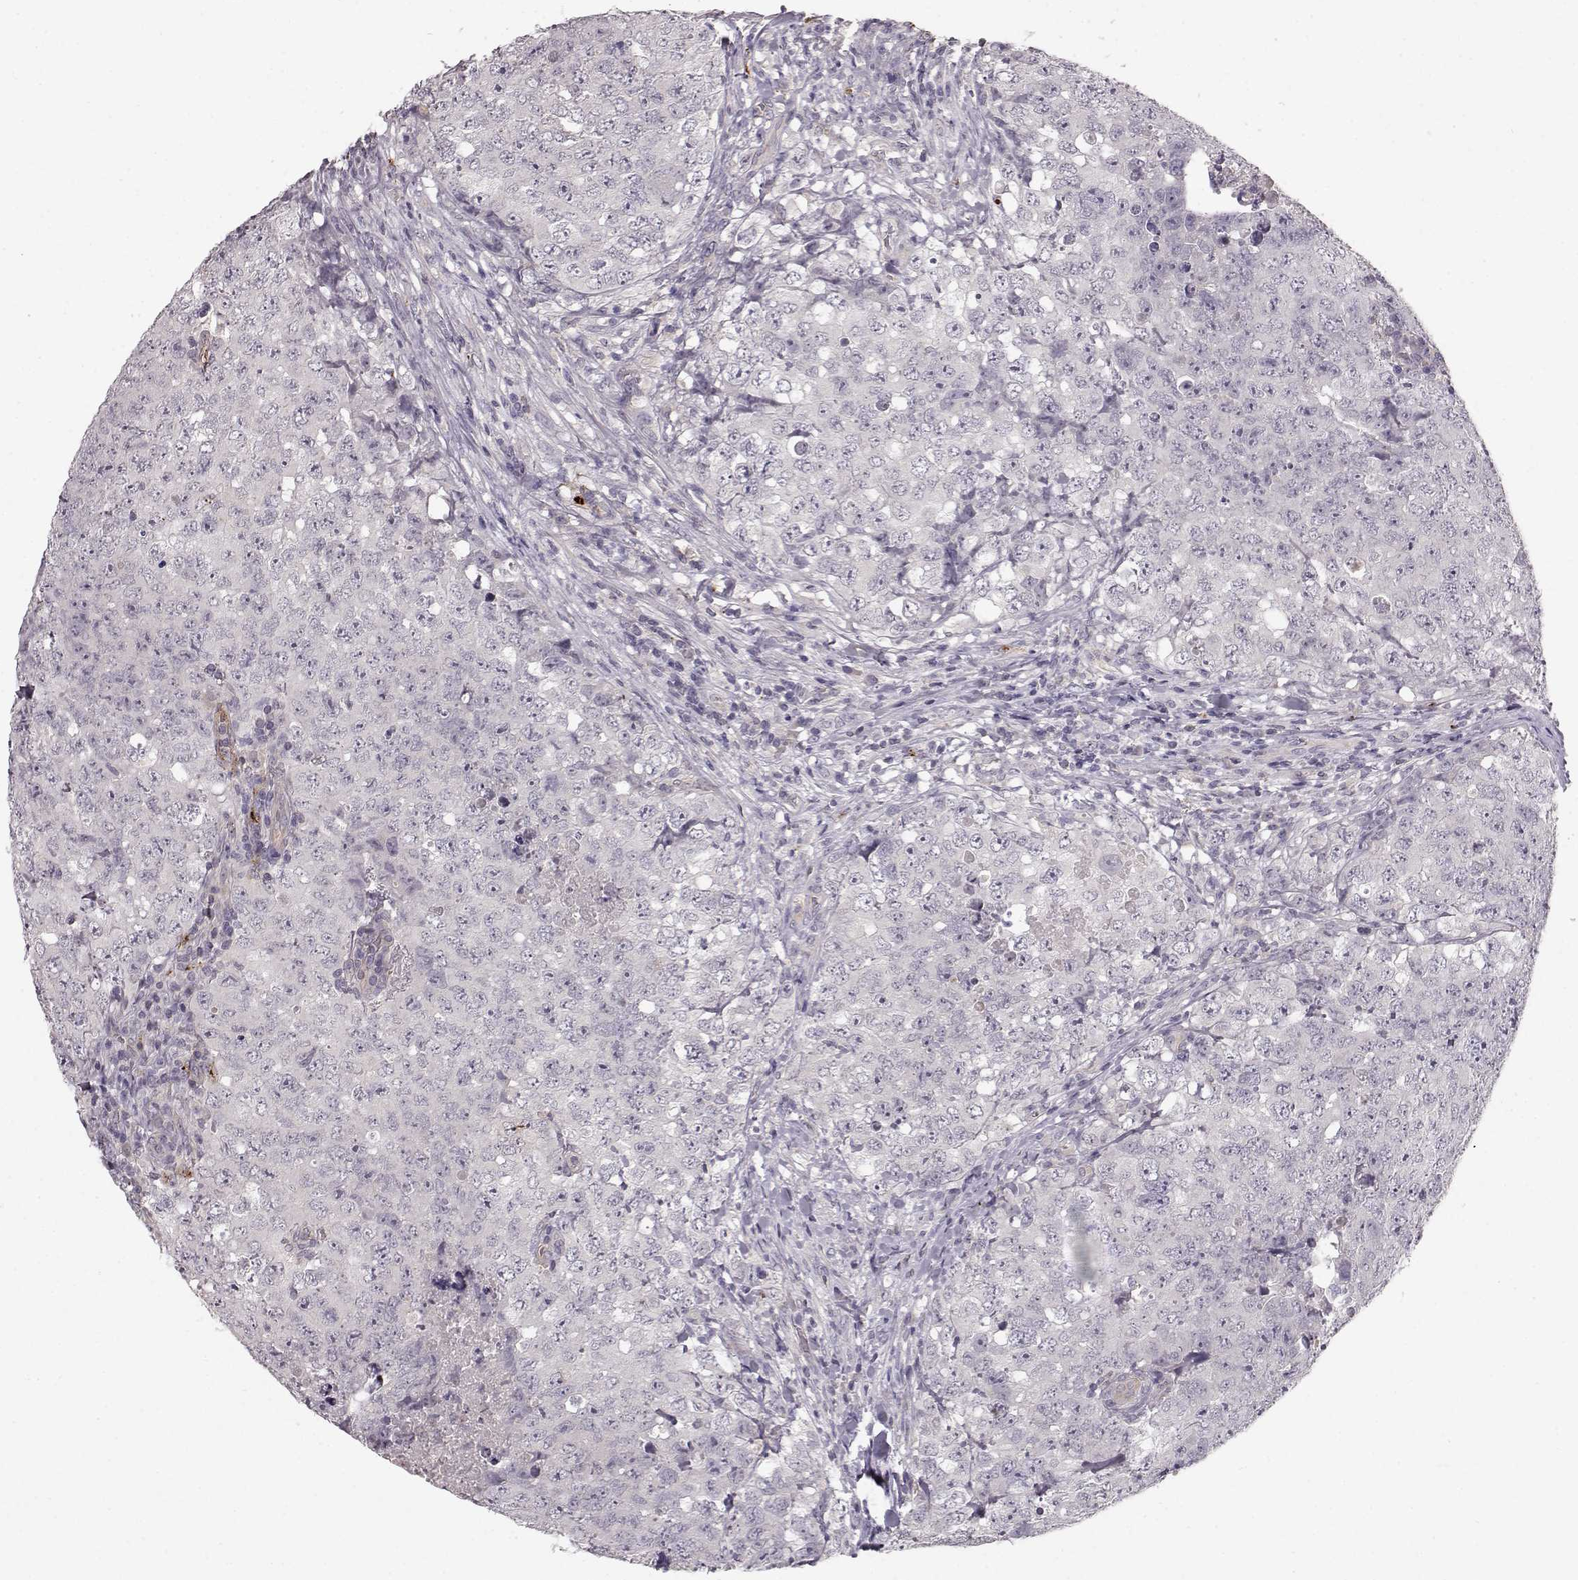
{"staining": {"intensity": "negative", "quantity": "none", "location": "none"}, "tissue": "testis cancer", "cell_type": "Tumor cells", "image_type": "cancer", "snomed": [{"axis": "morphology", "description": "Seminoma, NOS"}, {"axis": "topography", "description": "Testis"}], "caption": "The photomicrograph exhibits no significant expression in tumor cells of testis cancer (seminoma). Brightfield microscopy of IHC stained with DAB (3,3'-diaminobenzidine) (brown) and hematoxylin (blue), captured at high magnification.", "gene": "CCNF", "patient": {"sex": "male", "age": 34}}